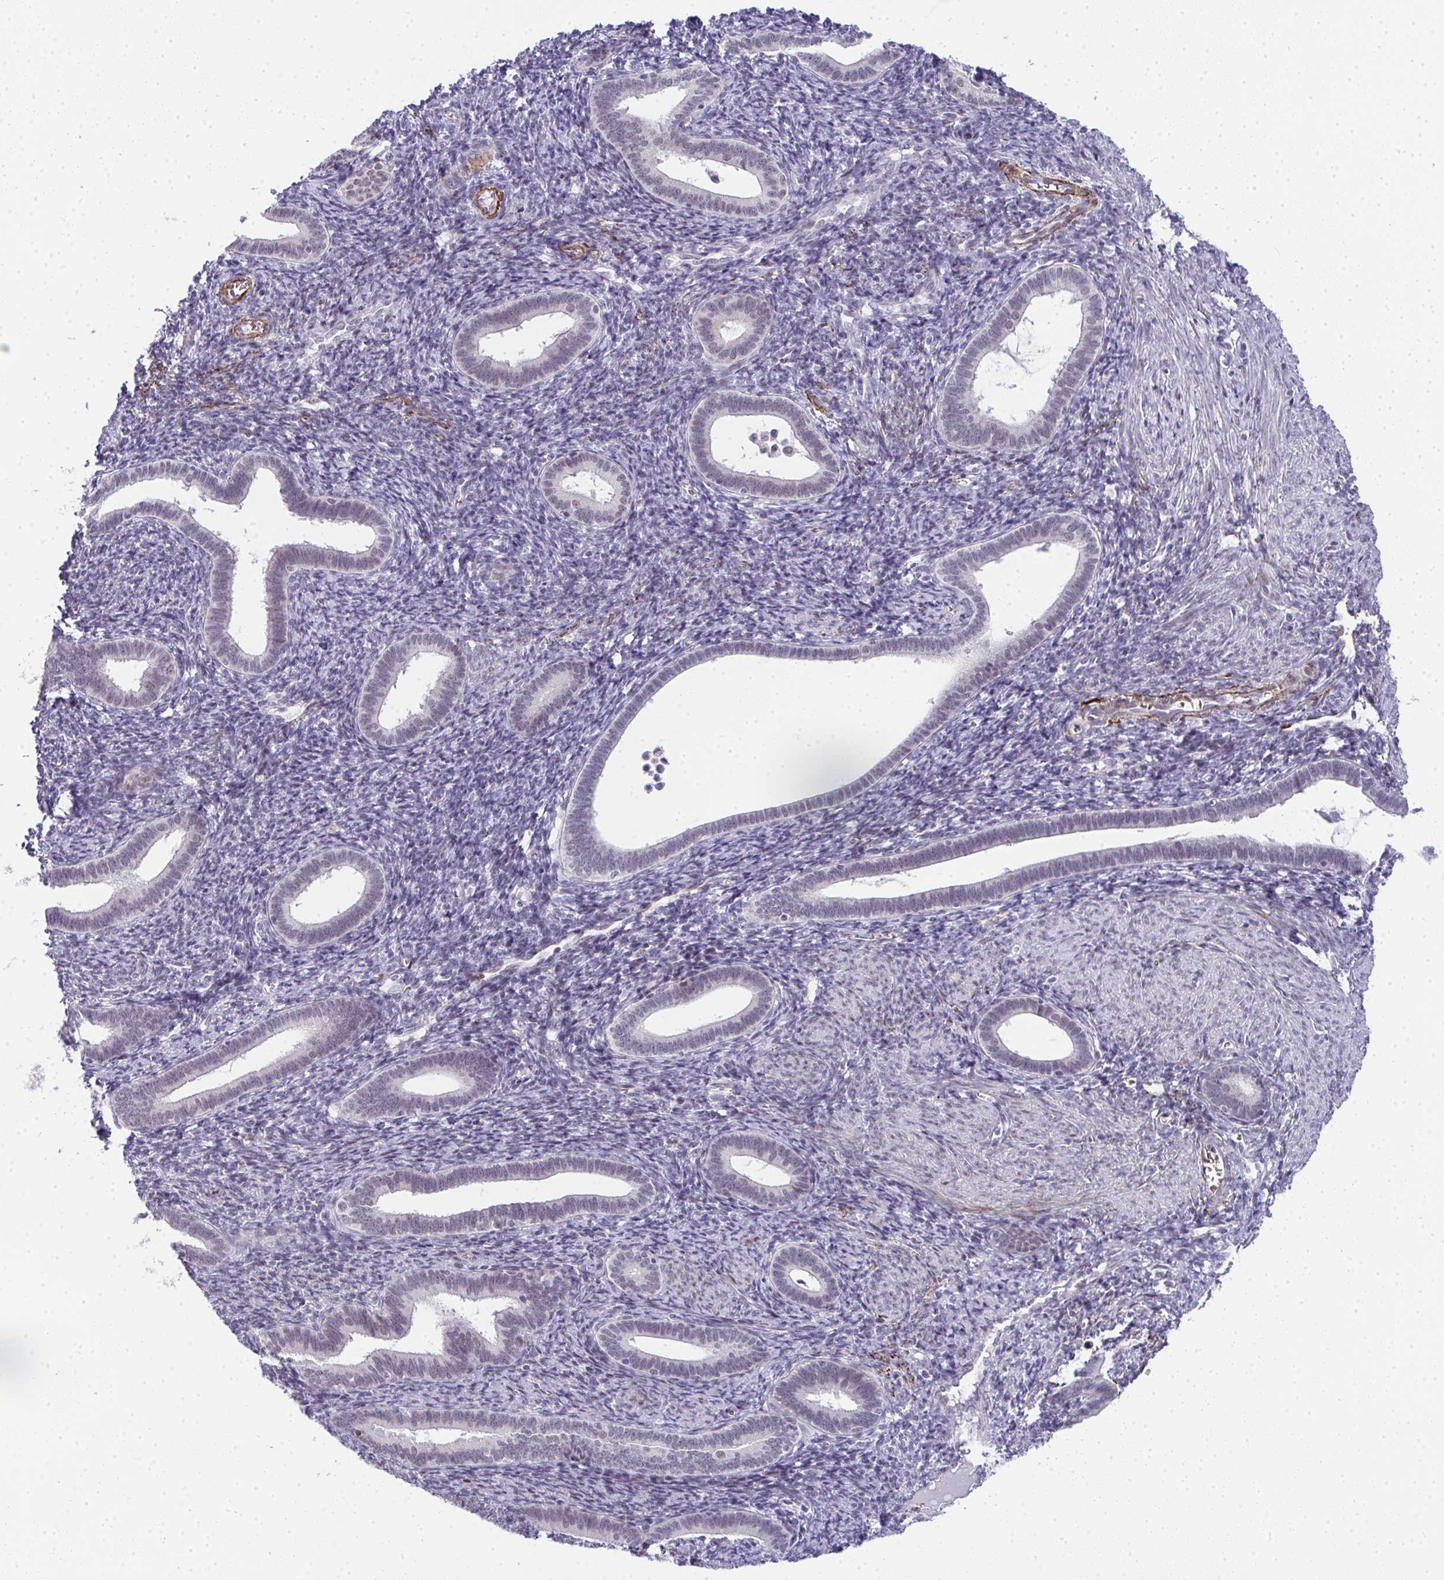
{"staining": {"intensity": "negative", "quantity": "none", "location": "none"}, "tissue": "endometrium", "cell_type": "Cells in endometrial stroma", "image_type": "normal", "snomed": [{"axis": "morphology", "description": "Normal tissue, NOS"}, {"axis": "topography", "description": "Endometrium"}], "caption": "Immunohistochemistry photomicrograph of benign human endometrium stained for a protein (brown), which displays no staining in cells in endometrial stroma.", "gene": "TNMD", "patient": {"sex": "female", "age": 41}}